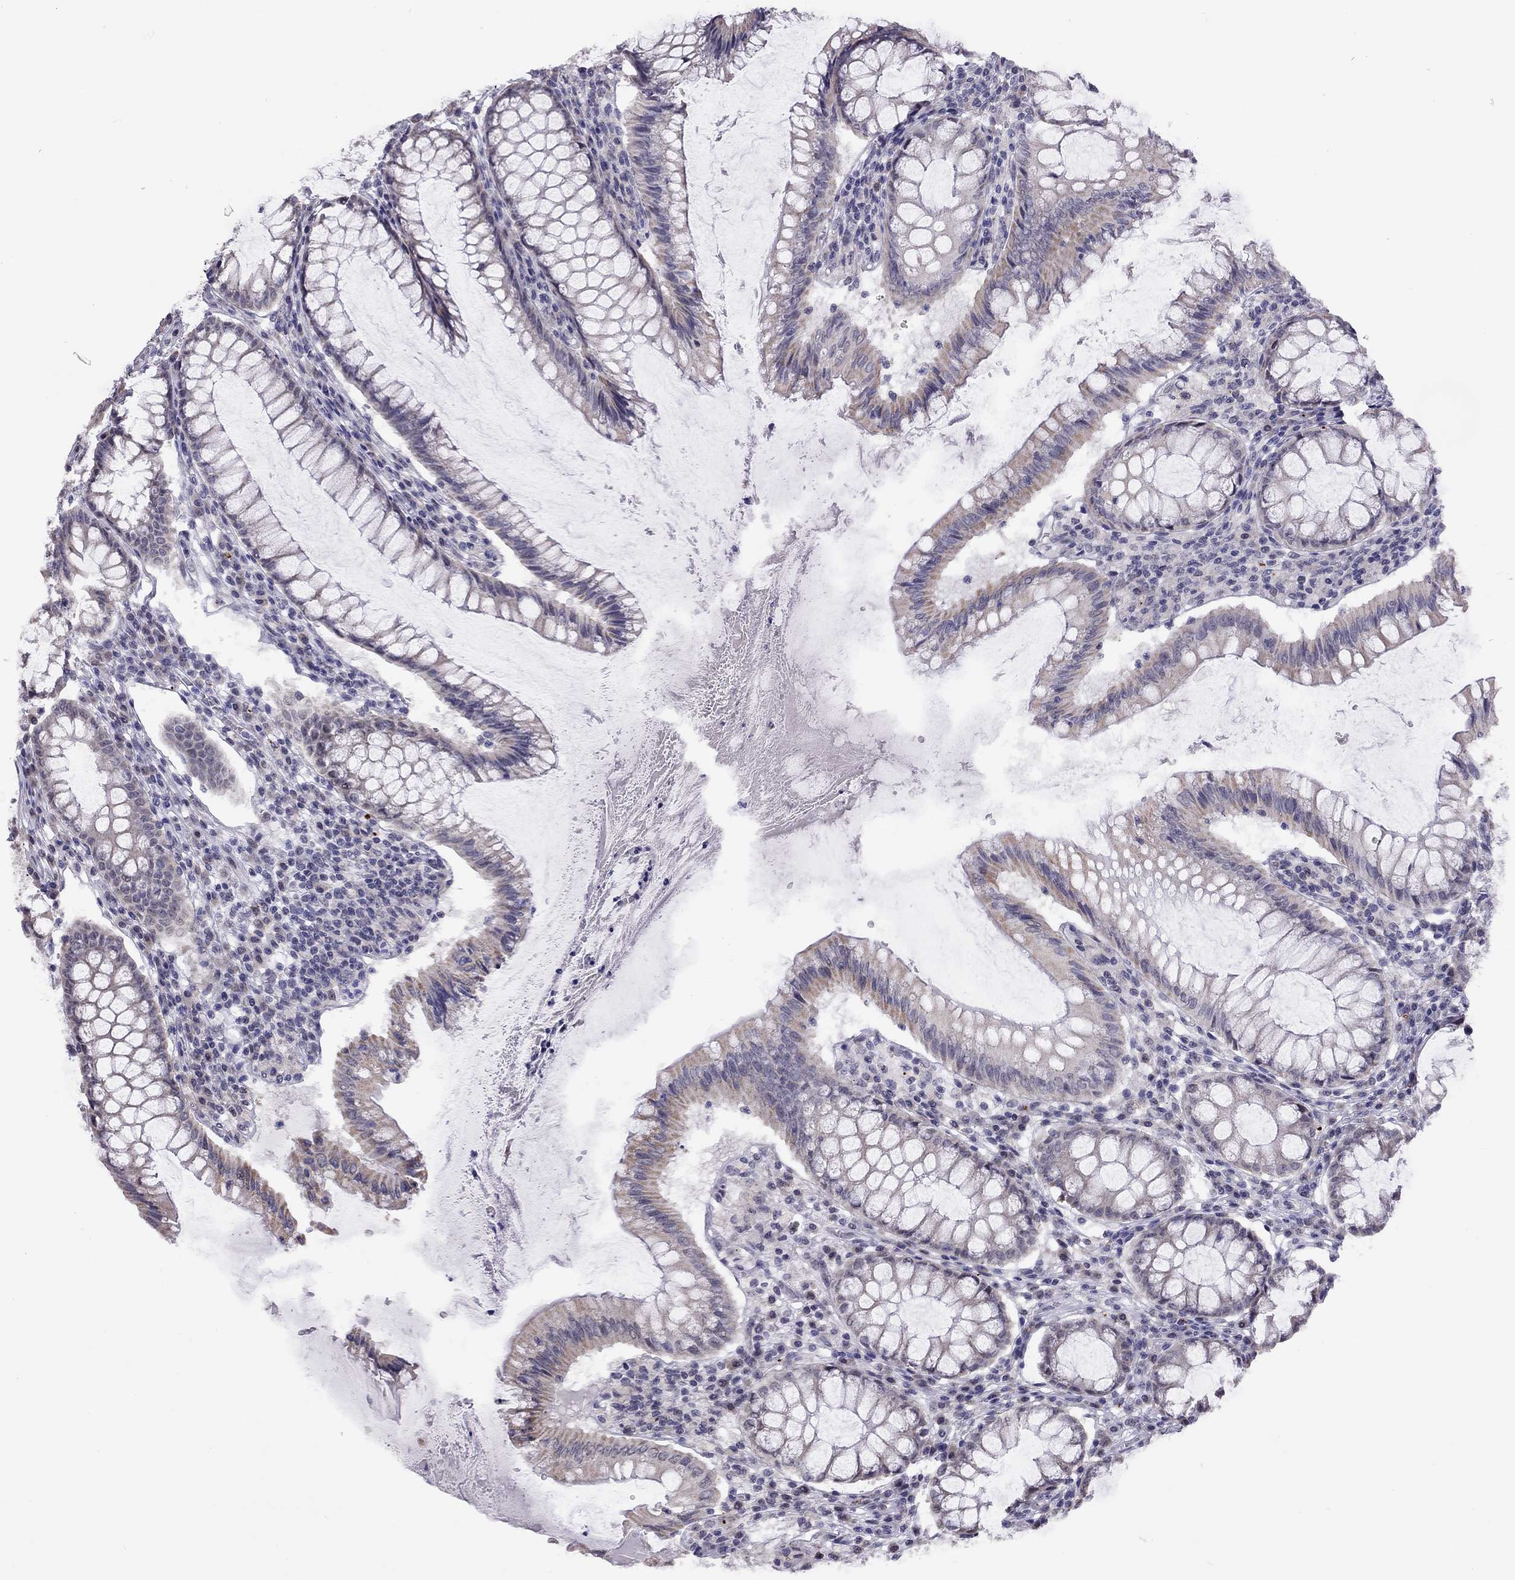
{"staining": {"intensity": "weak", "quantity": "<25%", "location": "cytoplasmic/membranous"}, "tissue": "colorectal cancer", "cell_type": "Tumor cells", "image_type": "cancer", "snomed": [{"axis": "morphology", "description": "Adenocarcinoma, NOS"}, {"axis": "topography", "description": "Colon"}], "caption": "High magnification brightfield microscopy of colorectal adenocarcinoma stained with DAB (brown) and counterstained with hematoxylin (blue): tumor cells show no significant staining.", "gene": "HES5", "patient": {"sex": "female", "age": 70}}